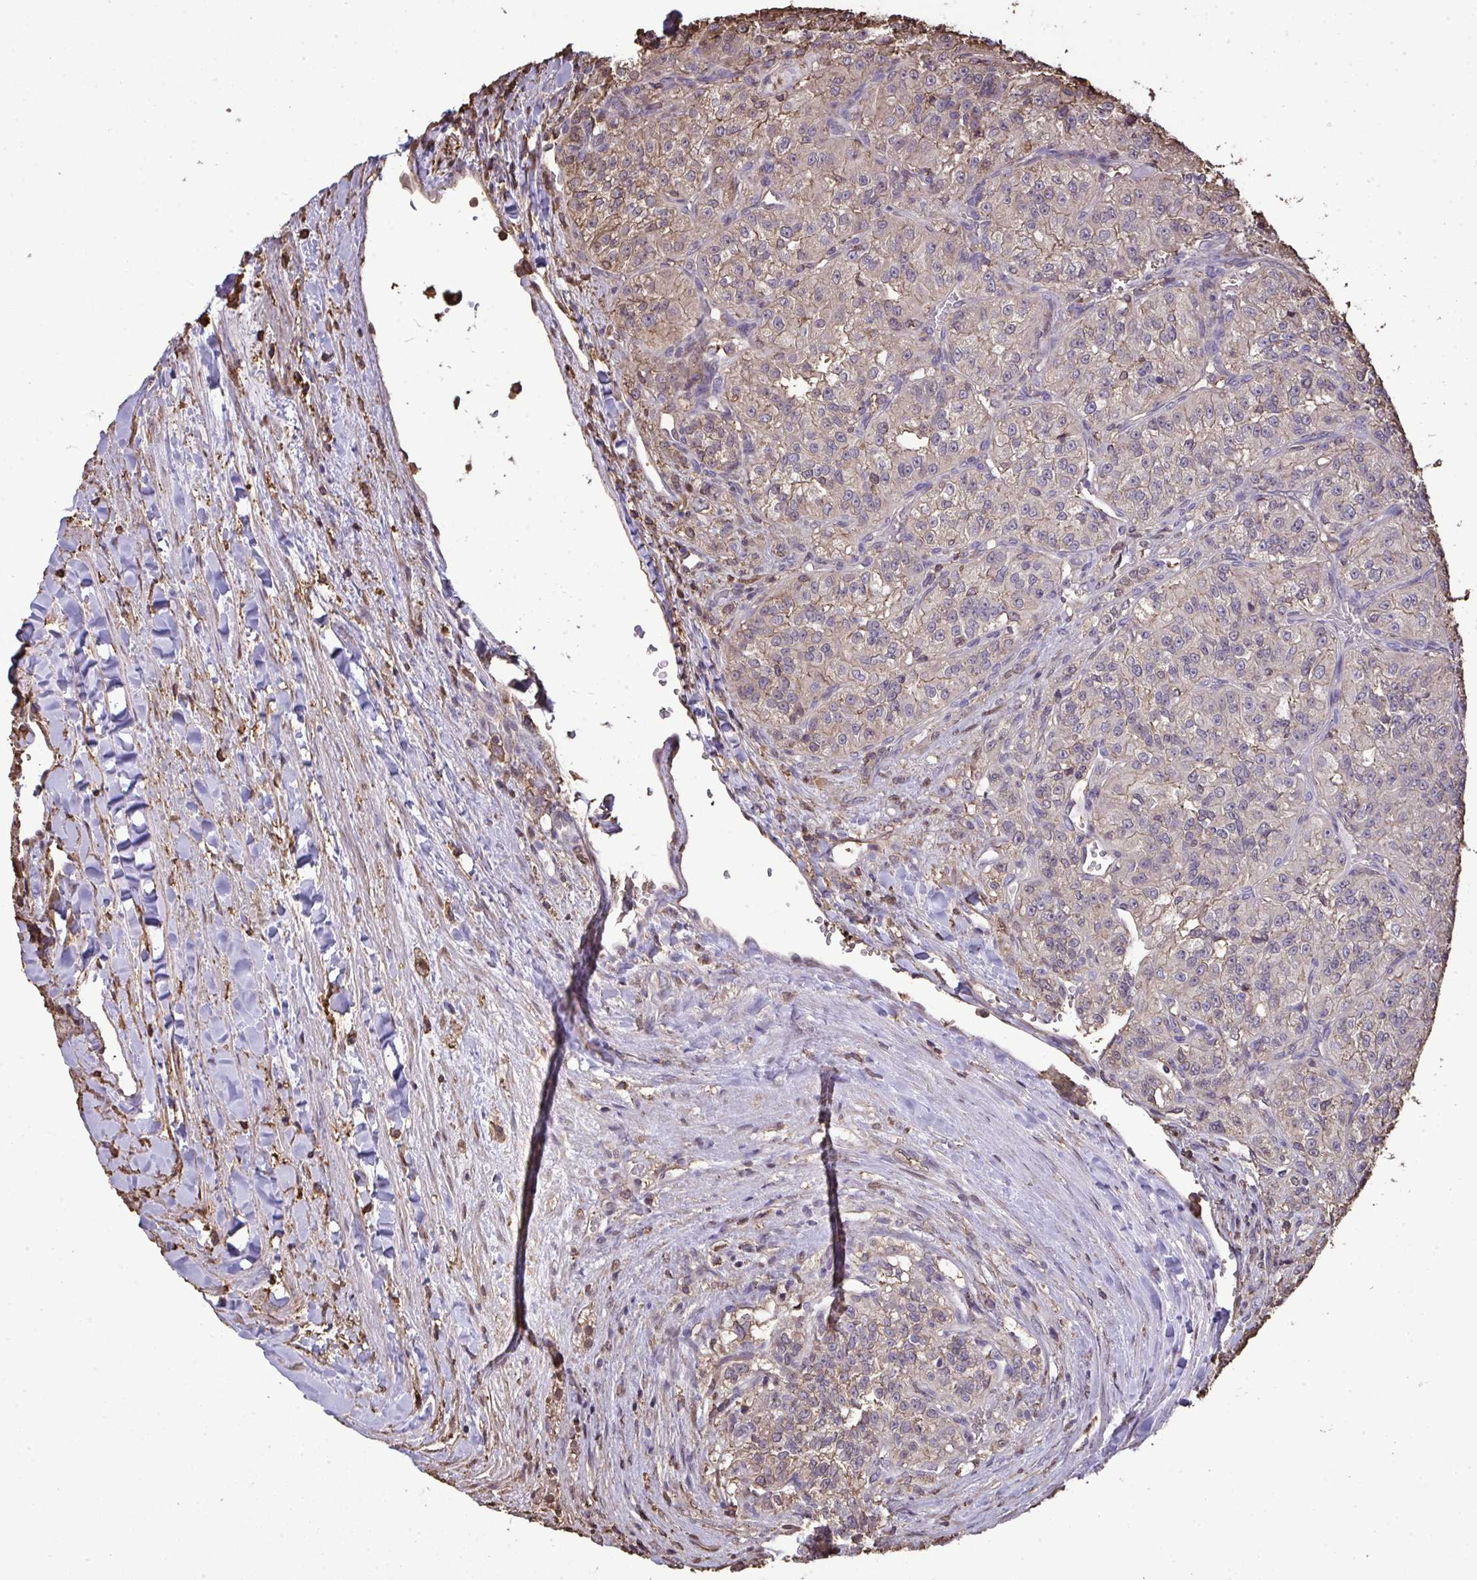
{"staining": {"intensity": "weak", "quantity": "<25%", "location": "cytoplasmic/membranous"}, "tissue": "renal cancer", "cell_type": "Tumor cells", "image_type": "cancer", "snomed": [{"axis": "morphology", "description": "Adenocarcinoma, NOS"}, {"axis": "topography", "description": "Kidney"}], "caption": "Histopathology image shows no protein staining in tumor cells of renal adenocarcinoma tissue.", "gene": "ANXA5", "patient": {"sex": "female", "age": 63}}